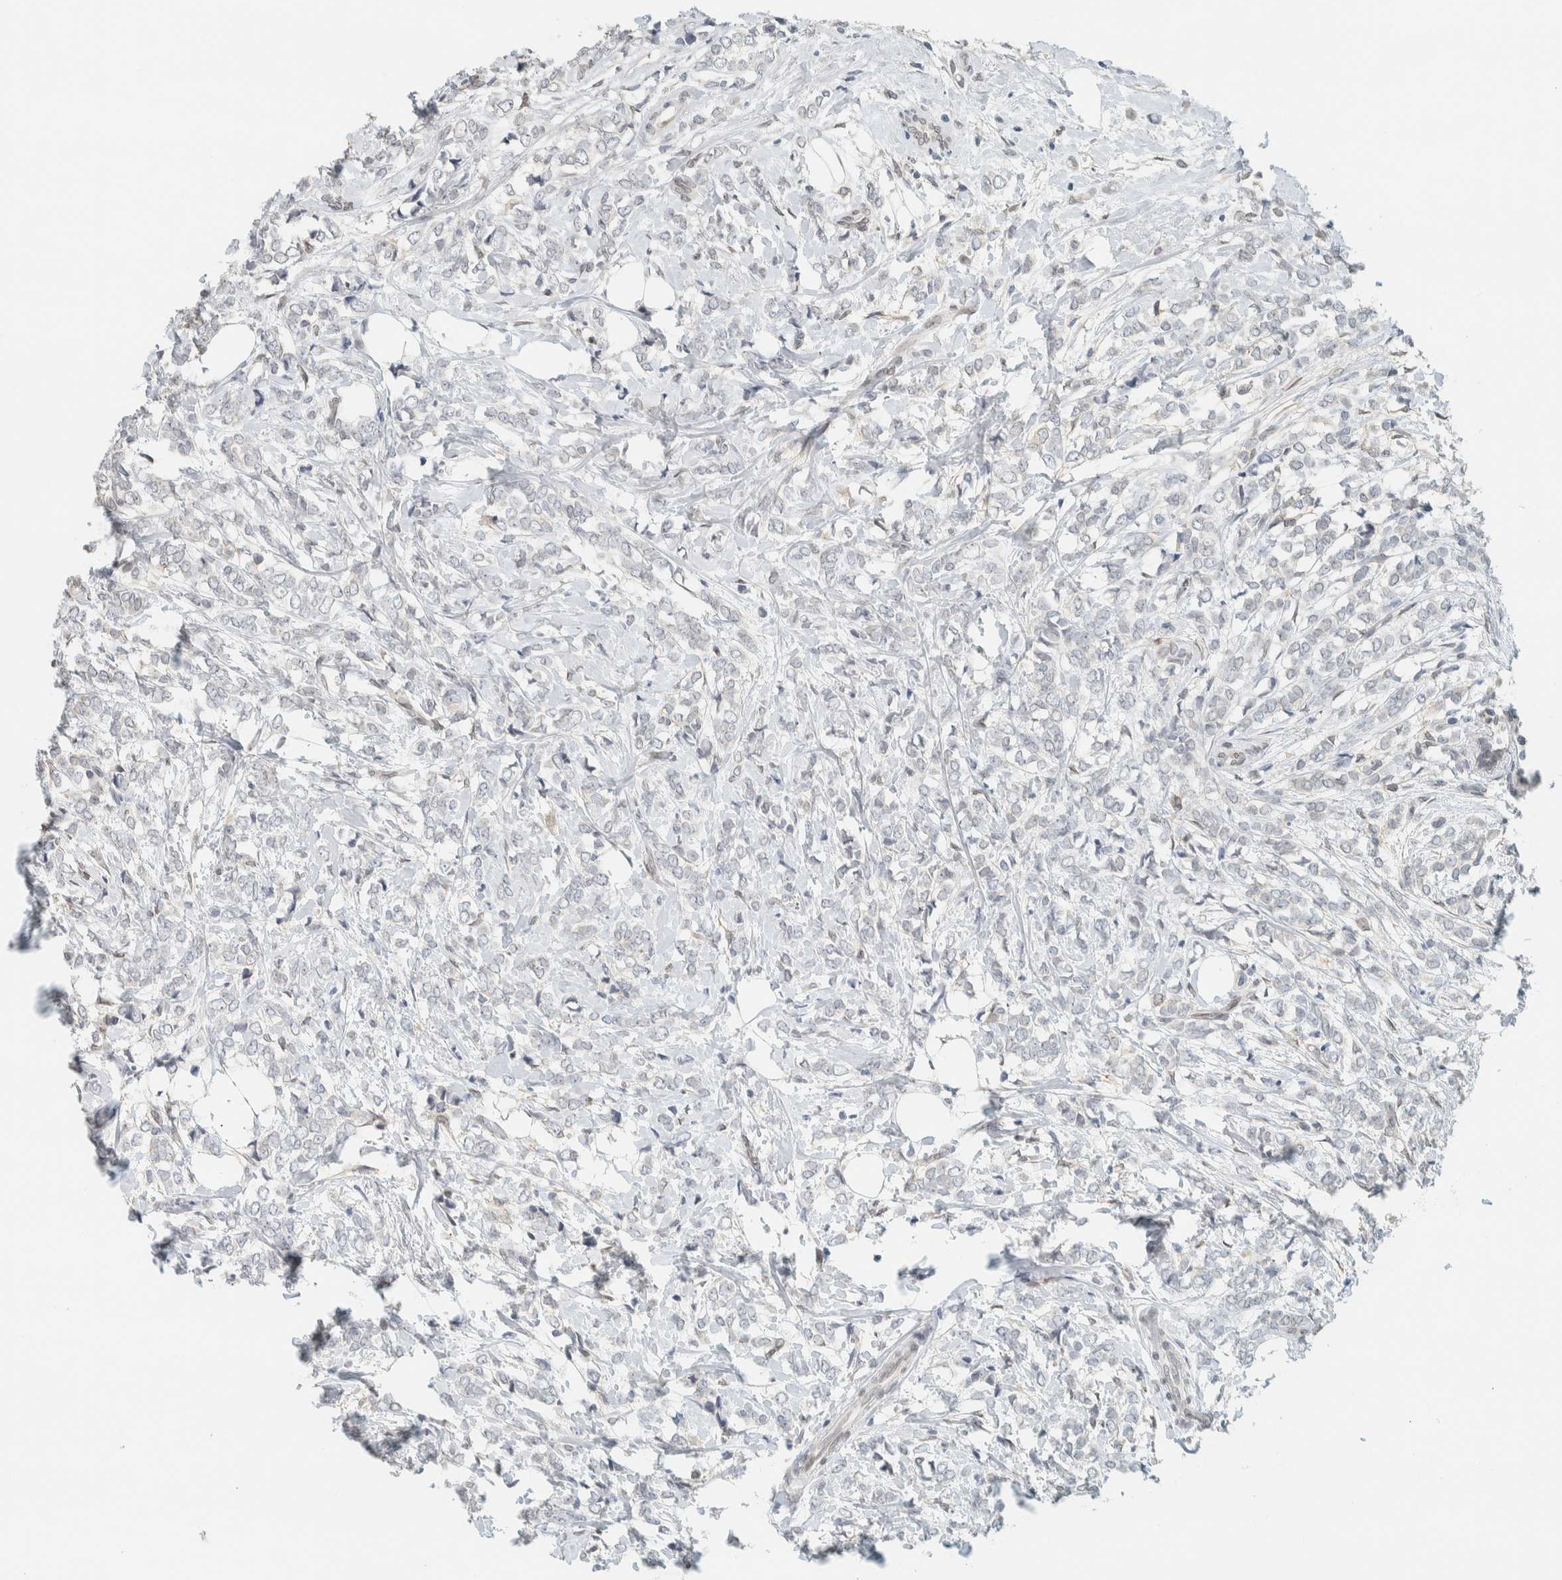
{"staining": {"intensity": "negative", "quantity": "none", "location": "none"}, "tissue": "breast cancer", "cell_type": "Tumor cells", "image_type": "cancer", "snomed": [{"axis": "morphology", "description": "Normal tissue, NOS"}, {"axis": "morphology", "description": "Lobular carcinoma"}, {"axis": "topography", "description": "Breast"}], "caption": "DAB (3,3'-diaminobenzidine) immunohistochemical staining of human breast cancer displays no significant staining in tumor cells. (DAB (3,3'-diaminobenzidine) immunohistochemistry, high magnification).", "gene": "C1QTNF12", "patient": {"sex": "female", "age": 47}}